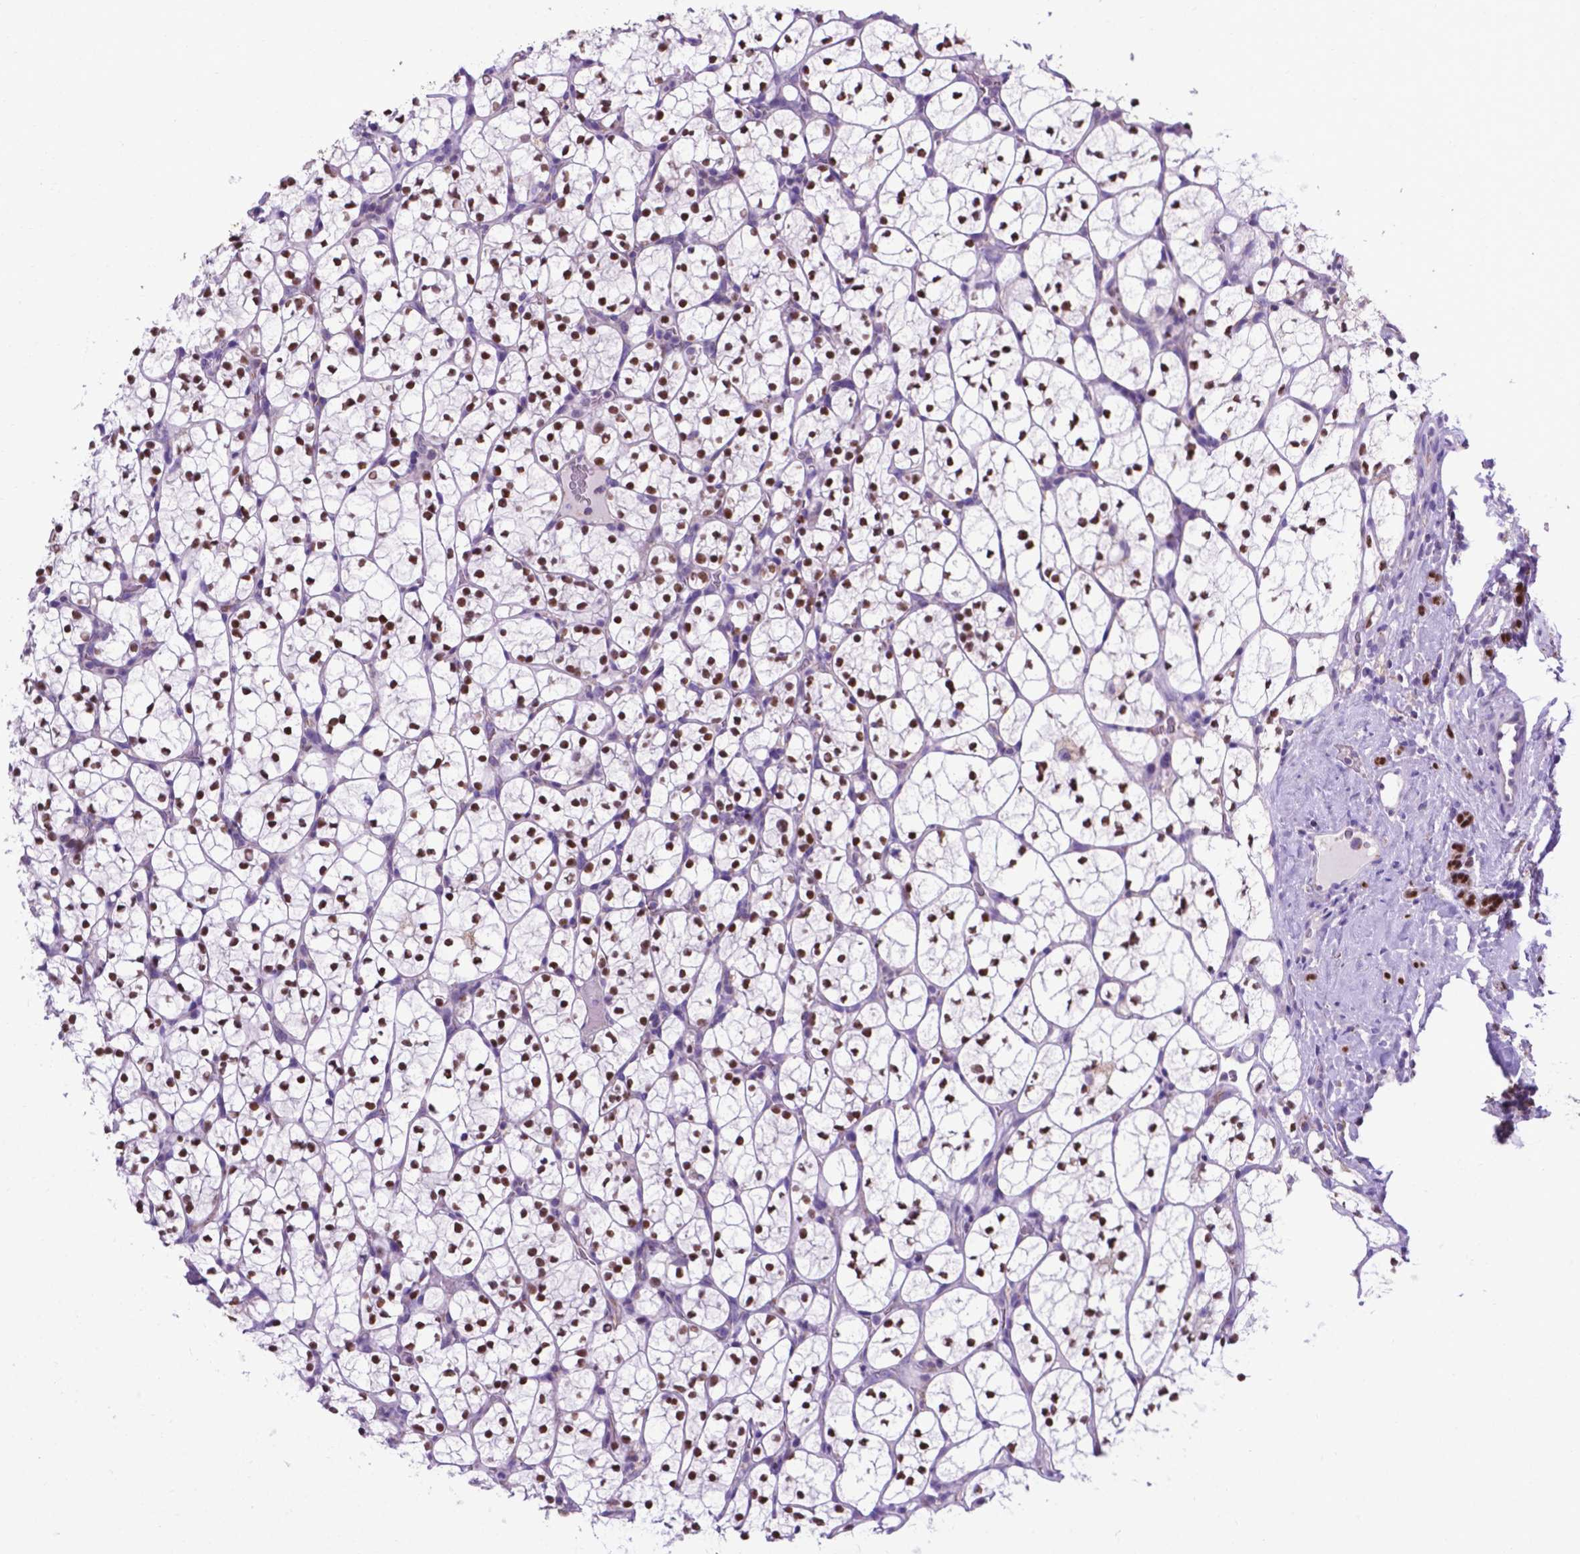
{"staining": {"intensity": "strong", "quantity": ">75%", "location": "nuclear"}, "tissue": "renal cancer", "cell_type": "Tumor cells", "image_type": "cancer", "snomed": [{"axis": "morphology", "description": "Adenocarcinoma, NOS"}, {"axis": "topography", "description": "Kidney"}], "caption": "A high amount of strong nuclear expression is present in about >75% of tumor cells in adenocarcinoma (renal) tissue.", "gene": "POU3F3", "patient": {"sex": "female", "age": 89}}